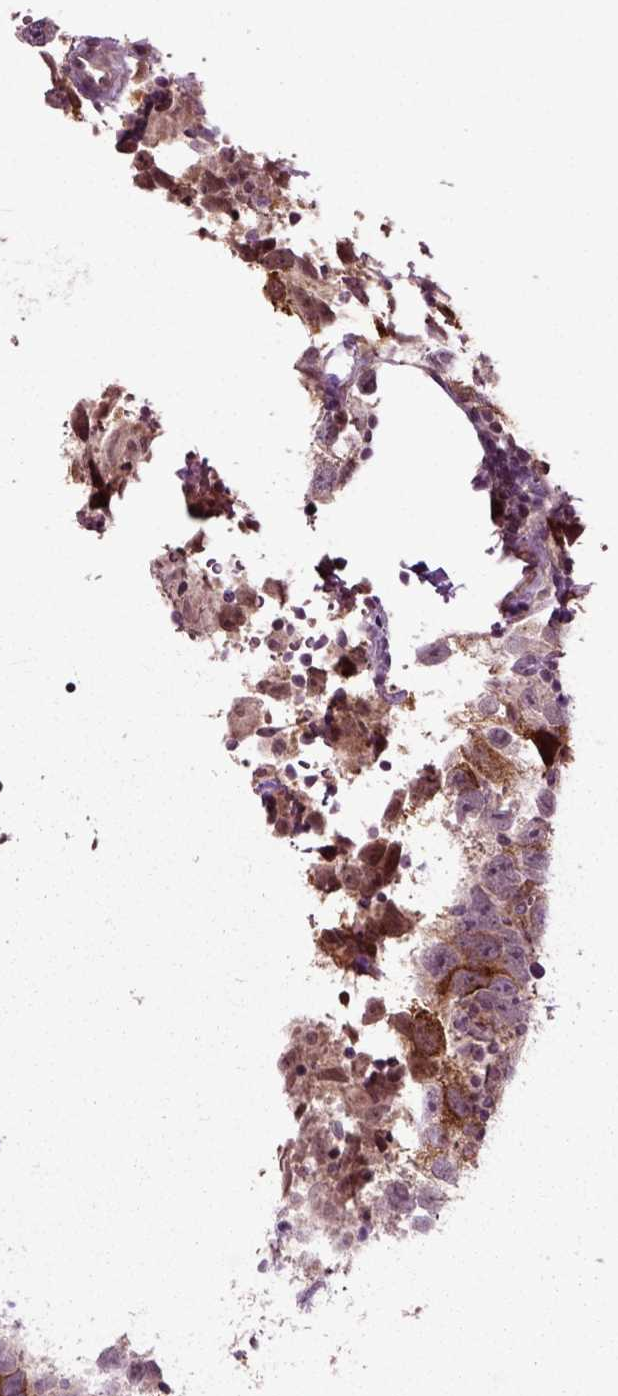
{"staining": {"intensity": "strong", "quantity": "<25%", "location": "cytoplasmic/membranous"}, "tissue": "testis cancer", "cell_type": "Tumor cells", "image_type": "cancer", "snomed": [{"axis": "morphology", "description": "Seminoma, NOS"}, {"axis": "topography", "description": "Testis"}], "caption": "Immunohistochemical staining of human testis cancer reveals strong cytoplasmic/membranous protein staining in approximately <25% of tumor cells.", "gene": "KNSTRN", "patient": {"sex": "male", "age": 26}}